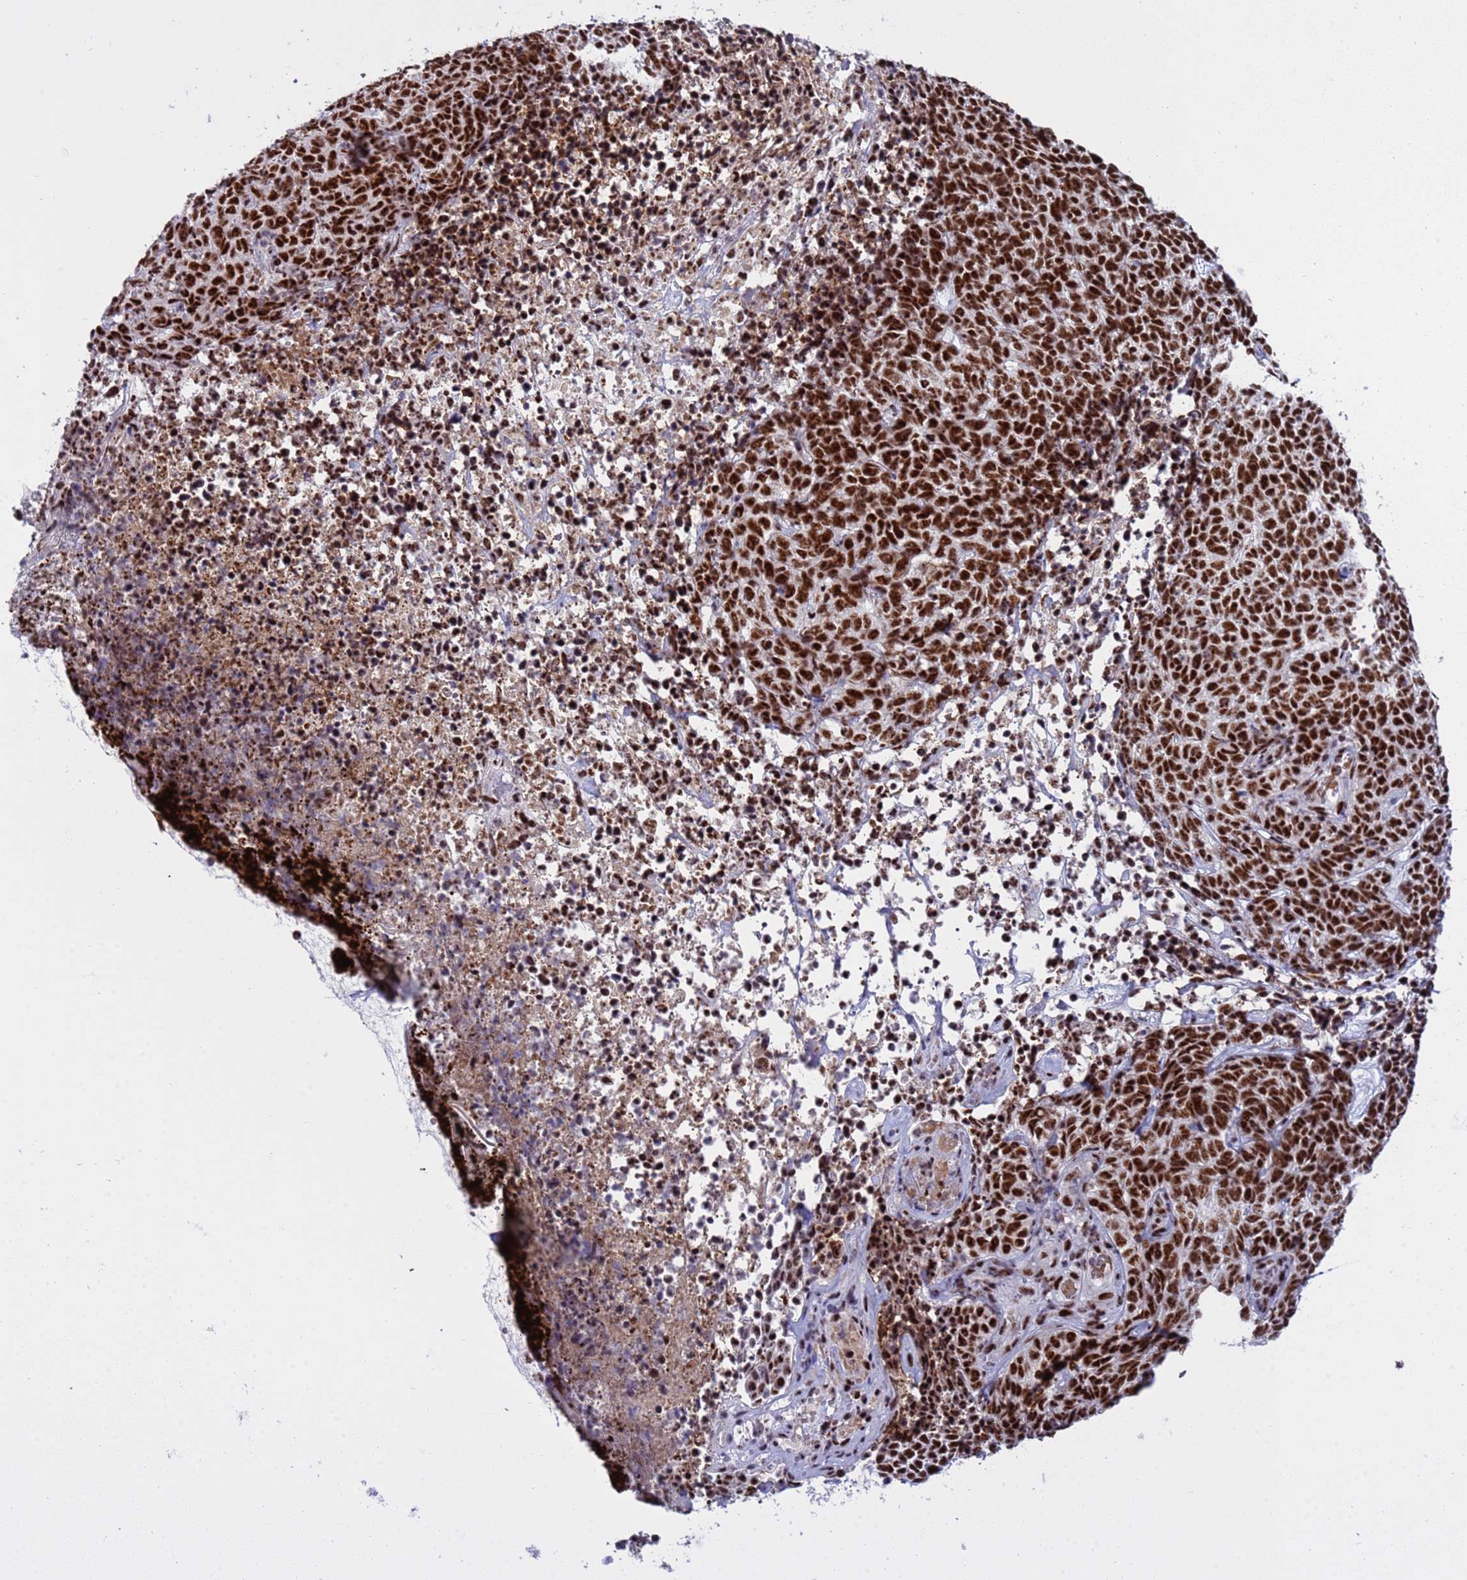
{"staining": {"intensity": "strong", "quantity": ">75%", "location": "nuclear"}, "tissue": "skin cancer", "cell_type": "Tumor cells", "image_type": "cancer", "snomed": [{"axis": "morphology", "description": "Basal cell carcinoma"}, {"axis": "topography", "description": "Skin"}], "caption": "Strong nuclear protein expression is seen in approximately >75% of tumor cells in skin basal cell carcinoma. (Stains: DAB (3,3'-diaminobenzidine) in brown, nuclei in blue, Microscopy: brightfield microscopy at high magnification).", "gene": "THOC2", "patient": {"sex": "female", "age": 84}}